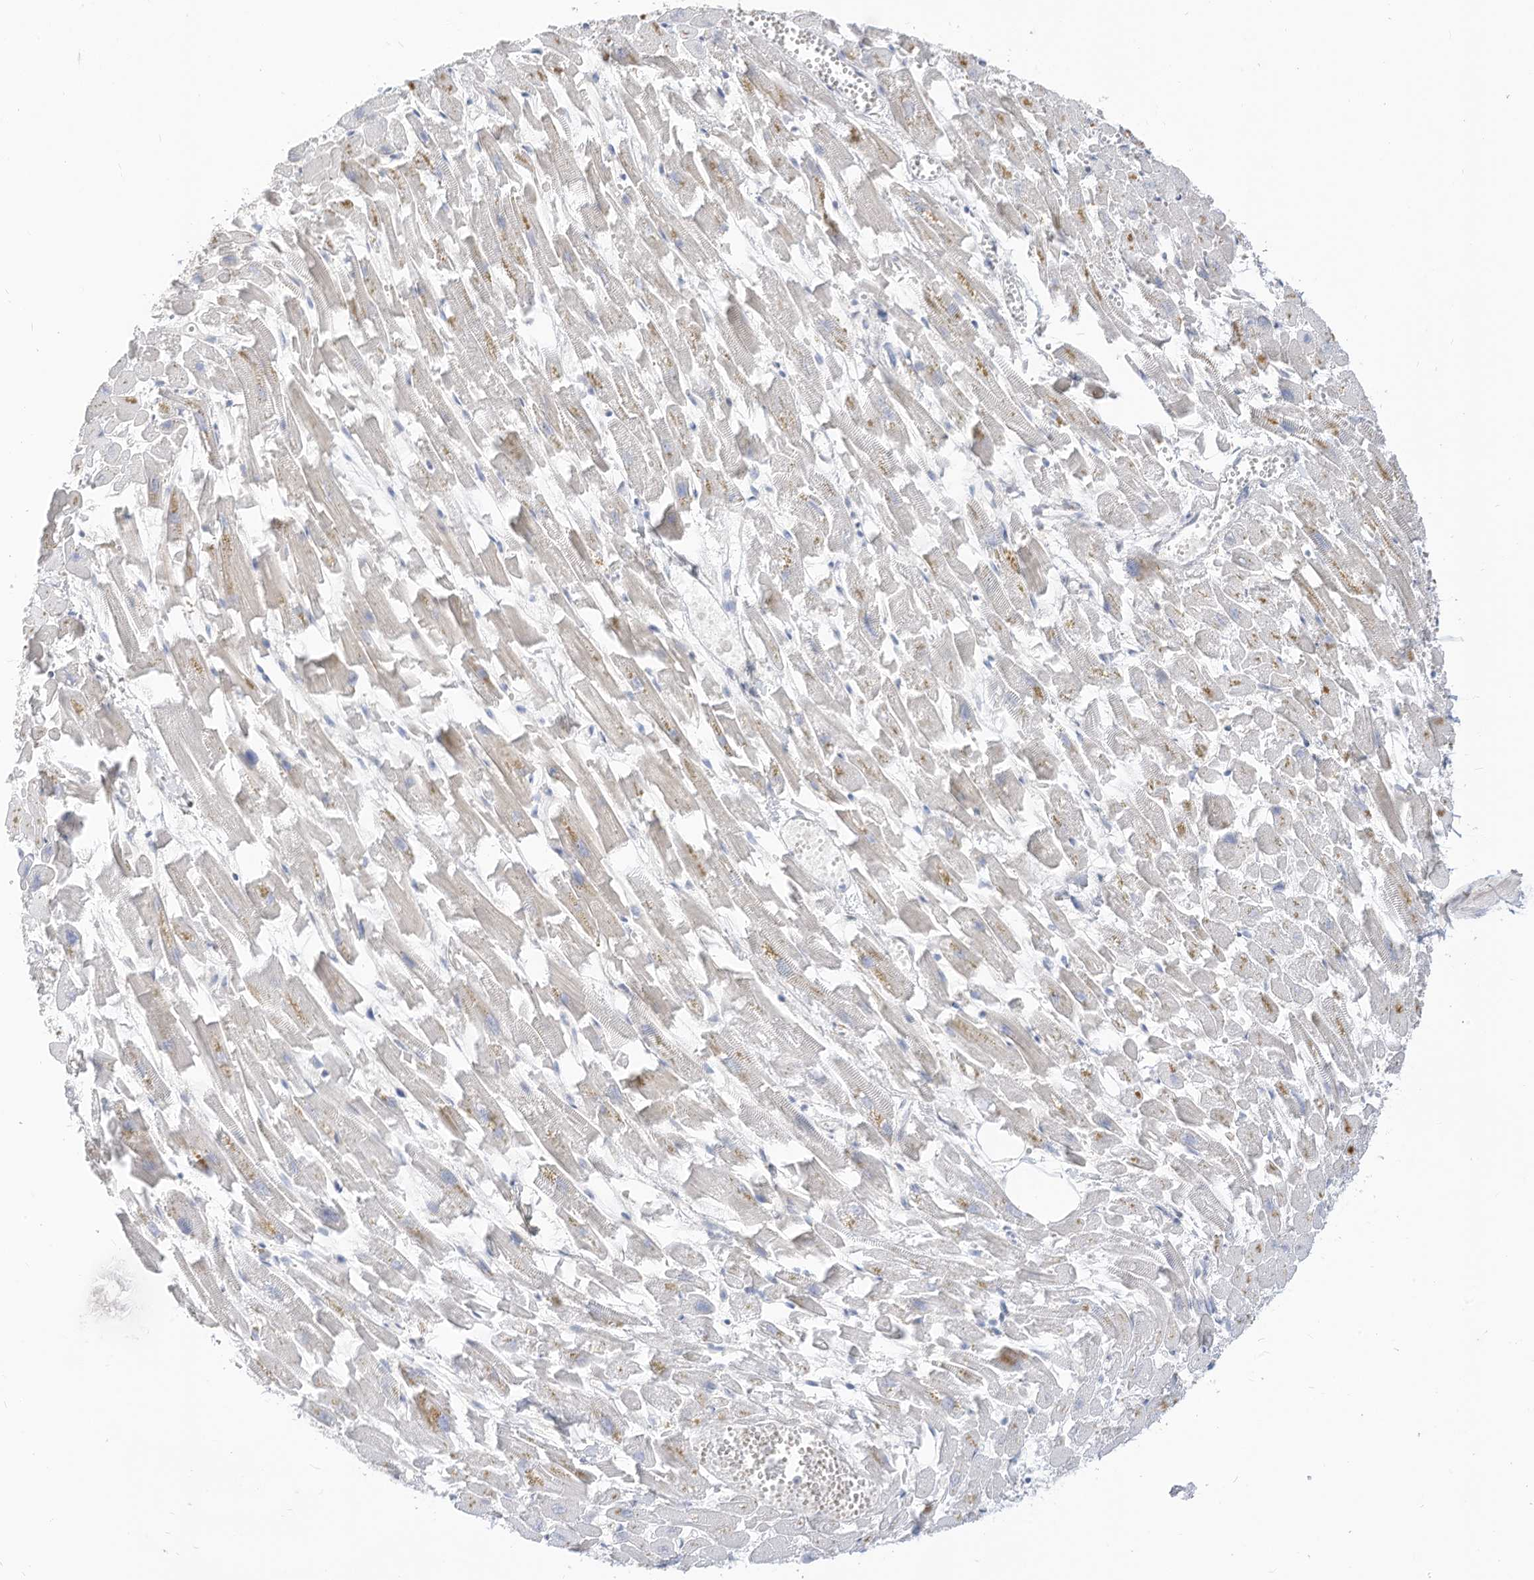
{"staining": {"intensity": "negative", "quantity": "none", "location": "none"}, "tissue": "heart muscle", "cell_type": "Cardiomyocytes", "image_type": "normal", "snomed": [{"axis": "morphology", "description": "Normal tissue, NOS"}, {"axis": "topography", "description": "Heart"}], "caption": "Immunohistochemical staining of normal human heart muscle displays no significant staining in cardiomyocytes. (Immunohistochemistry, brightfield microscopy, high magnification).", "gene": "ATP13A1", "patient": {"sex": "female", "age": 64}}